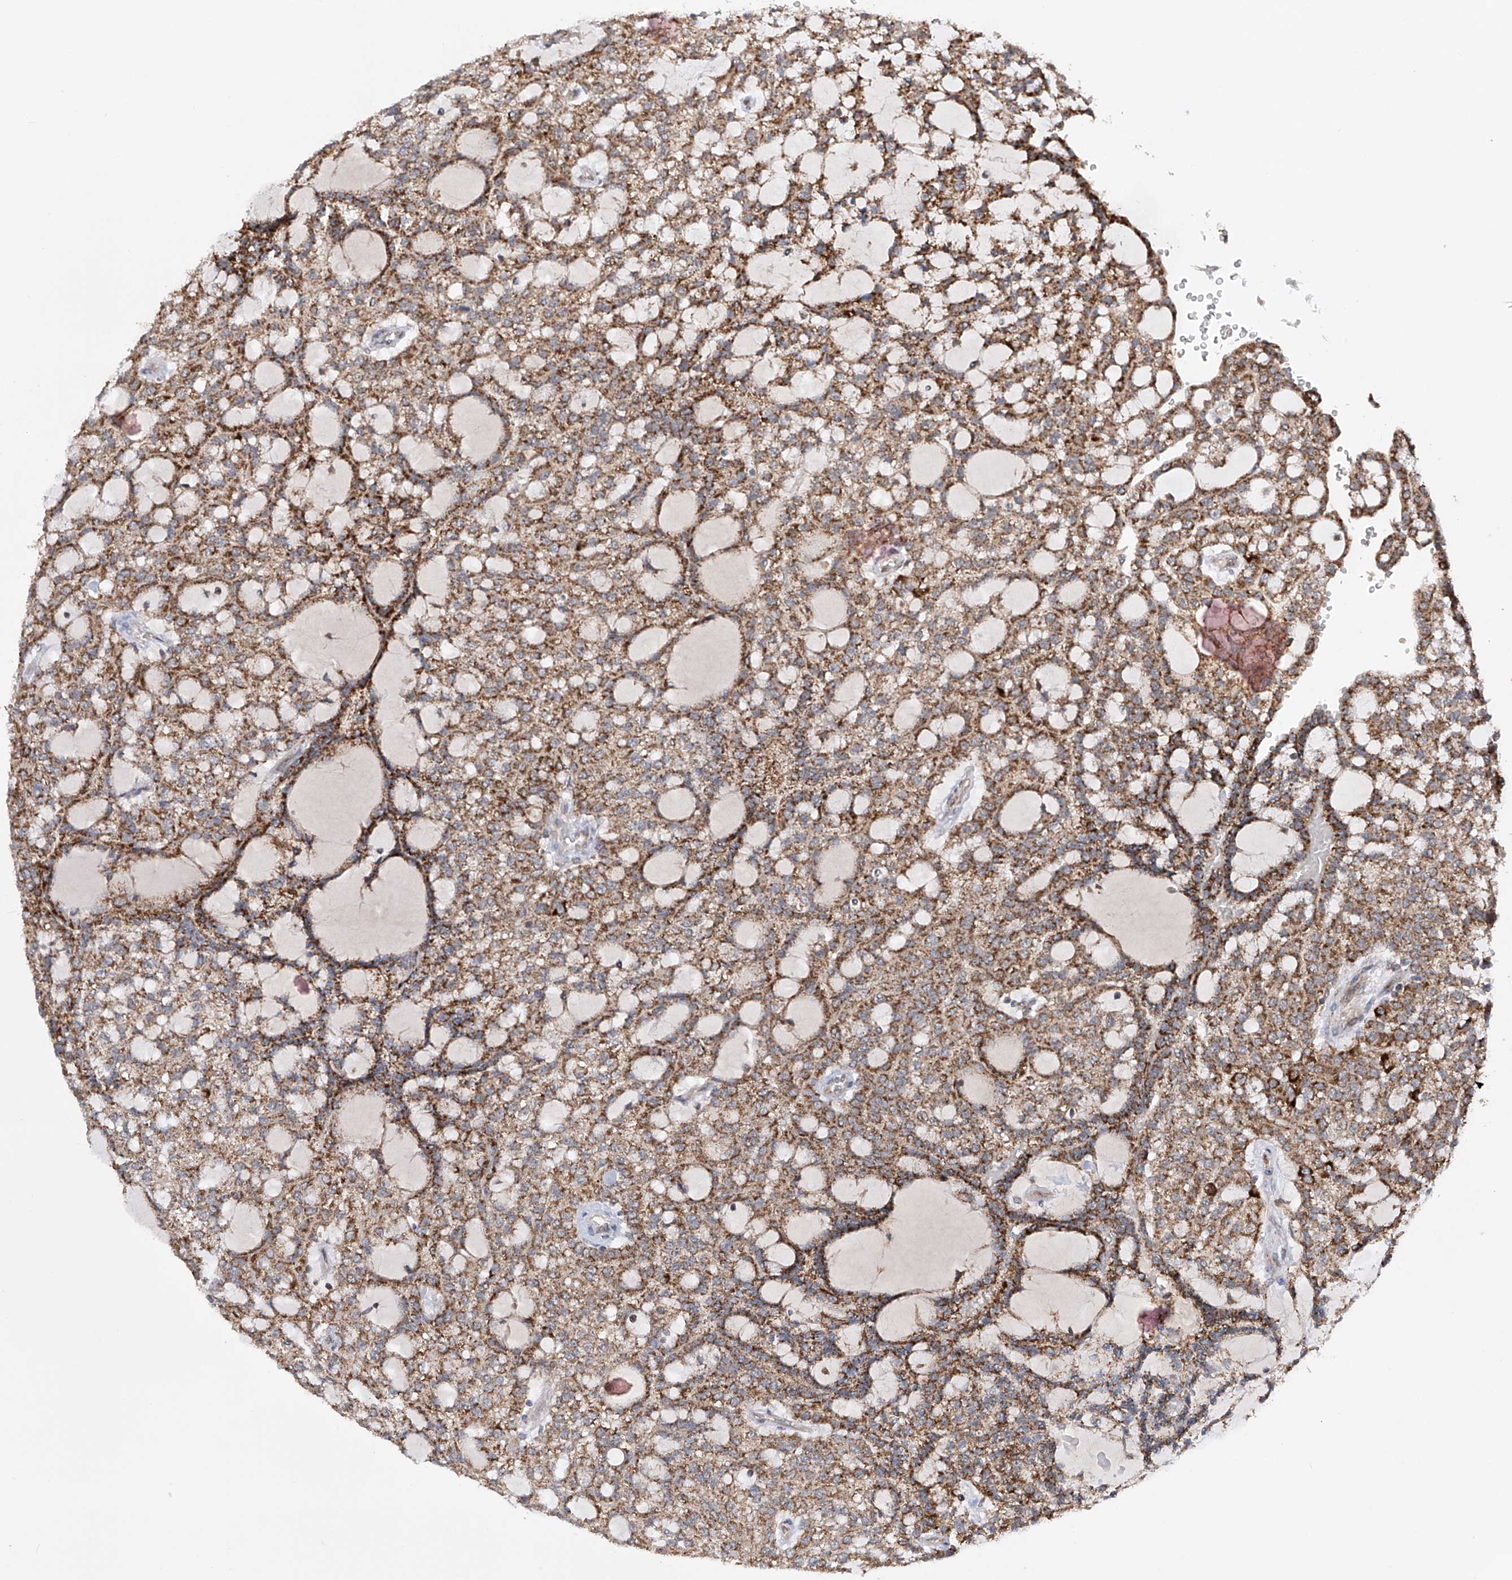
{"staining": {"intensity": "strong", "quantity": ">75%", "location": "cytoplasmic/membranous"}, "tissue": "renal cancer", "cell_type": "Tumor cells", "image_type": "cancer", "snomed": [{"axis": "morphology", "description": "Adenocarcinoma, NOS"}, {"axis": "topography", "description": "Kidney"}], "caption": "An immunohistochemistry (IHC) image of tumor tissue is shown. Protein staining in brown highlights strong cytoplasmic/membranous positivity in renal cancer (adenocarcinoma) within tumor cells. (IHC, brightfield microscopy, high magnification).", "gene": "SDHAF4", "patient": {"sex": "male", "age": 63}}